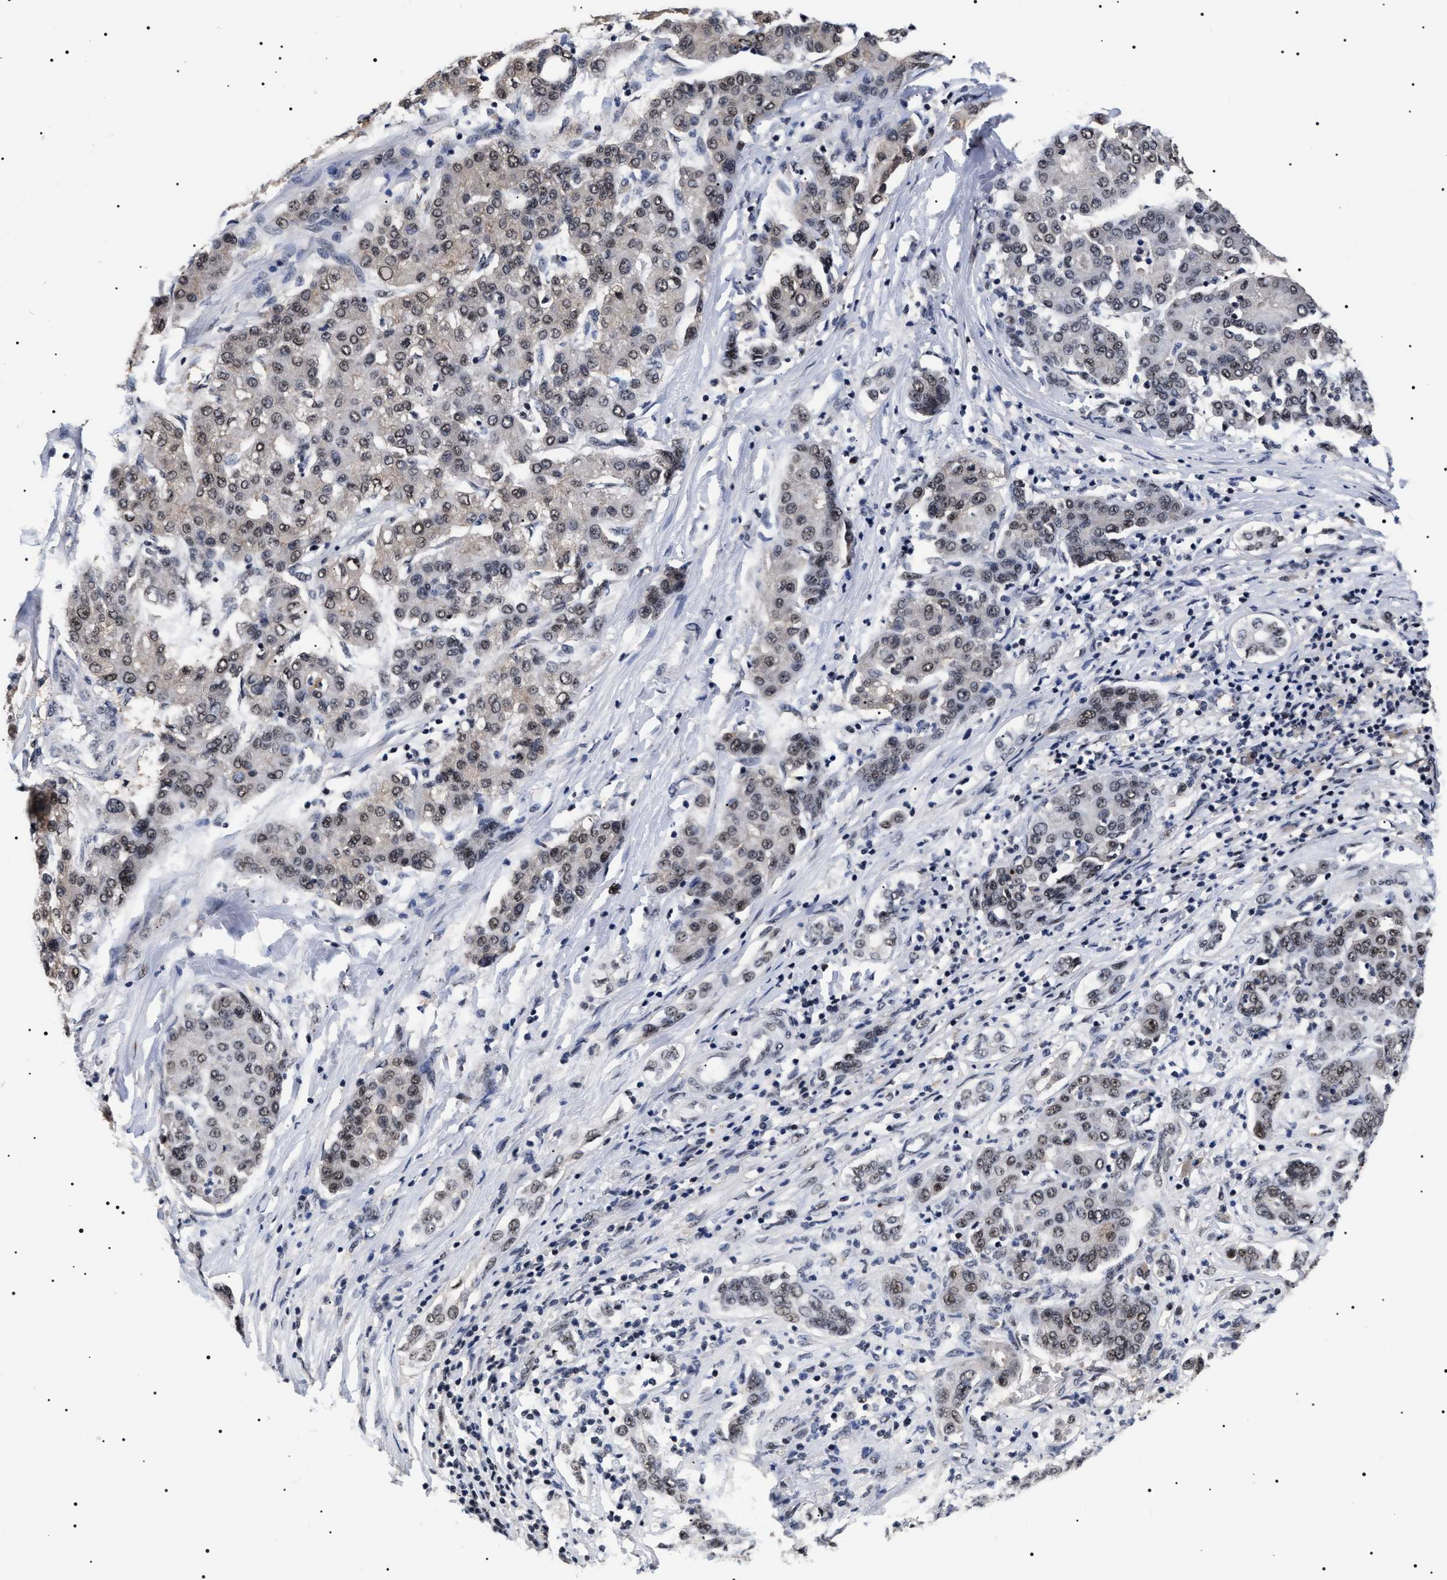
{"staining": {"intensity": "weak", "quantity": "25%-75%", "location": "nuclear"}, "tissue": "liver cancer", "cell_type": "Tumor cells", "image_type": "cancer", "snomed": [{"axis": "morphology", "description": "Carcinoma, Hepatocellular, NOS"}, {"axis": "topography", "description": "Liver"}], "caption": "About 25%-75% of tumor cells in human liver cancer (hepatocellular carcinoma) exhibit weak nuclear protein staining as visualized by brown immunohistochemical staining.", "gene": "CAAP1", "patient": {"sex": "male", "age": 65}}